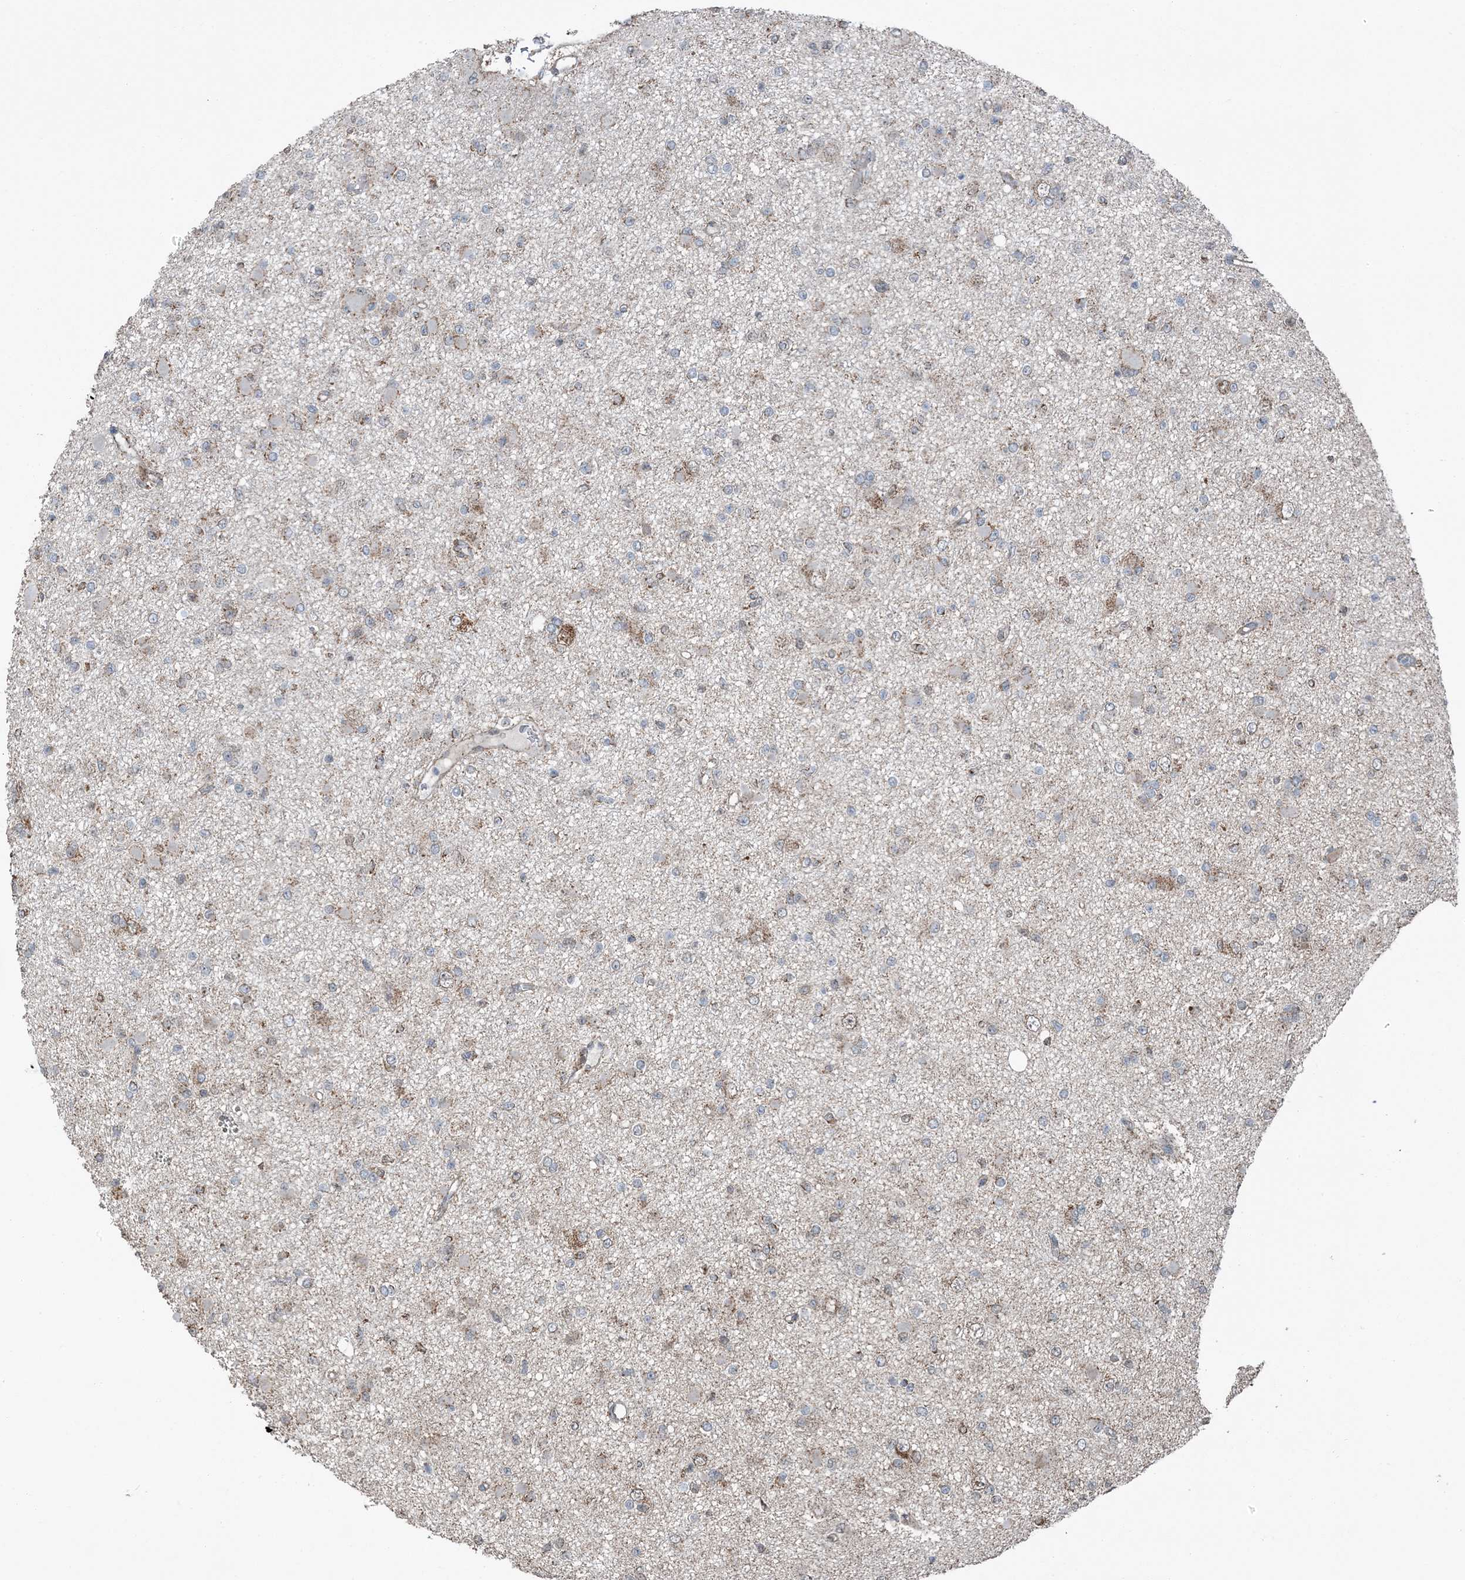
{"staining": {"intensity": "weak", "quantity": "25%-75%", "location": "cytoplasmic/membranous"}, "tissue": "glioma", "cell_type": "Tumor cells", "image_type": "cancer", "snomed": [{"axis": "morphology", "description": "Glioma, malignant, Low grade"}, {"axis": "topography", "description": "Brain"}], "caption": "This photomicrograph displays low-grade glioma (malignant) stained with immunohistochemistry (IHC) to label a protein in brown. The cytoplasmic/membranous of tumor cells show weak positivity for the protein. Nuclei are counter-stained blue.", "gene": "PILRB", "patient": {"sex": "female", "age": 22}}